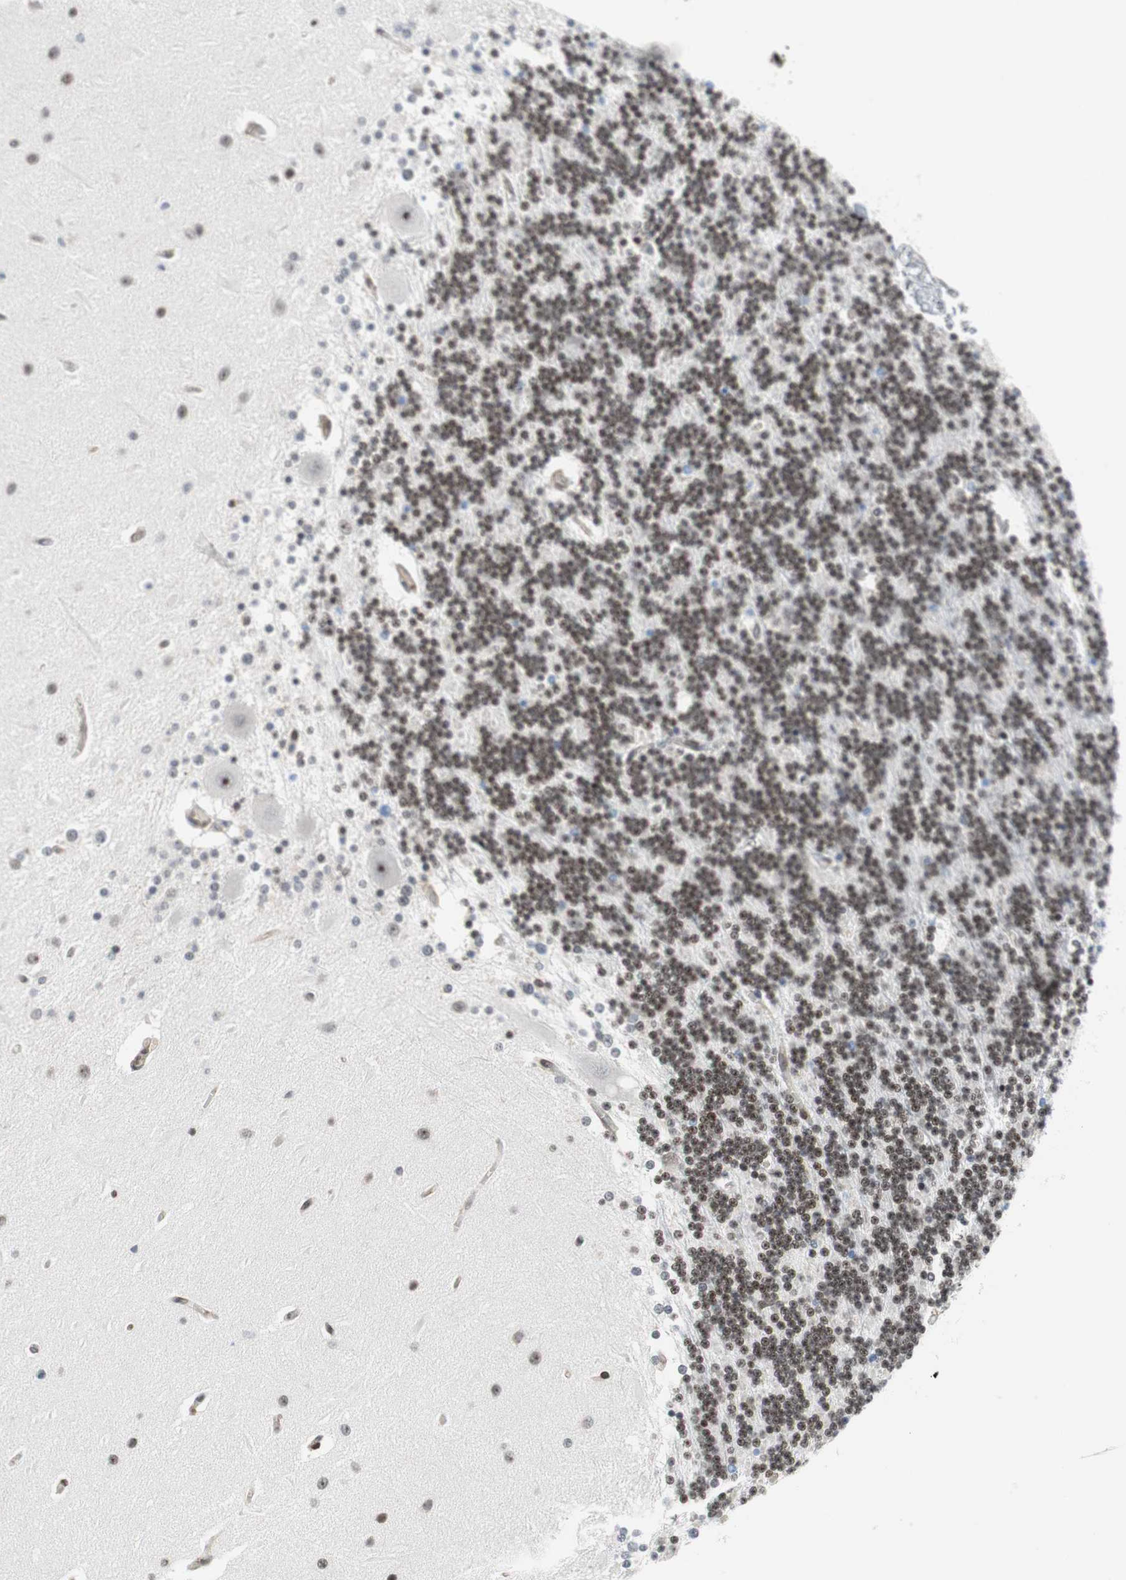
{"staining": {"intensity": "moderate", "quantity": ">75%", "location": "nuclear"}, "tissue": "cerebellum", "cell_type": "Cells in granular layer", "image_type": "normal", "snomed": [{"axis": "morphology", "description": "Normal tissue, NOS"}, {"axis": "topography", "description": "Cerebellum"}], "caption": "The histopathology image demonstrates staining of benign cerebellum, revealing moderate nuclear protein expression (brown color) within cells in granular layer. (Brightfield microscopy of DAB IHC at high magnification).", "gene": "ZNF512B", "patient": {"sex": "female", "age": 54}}